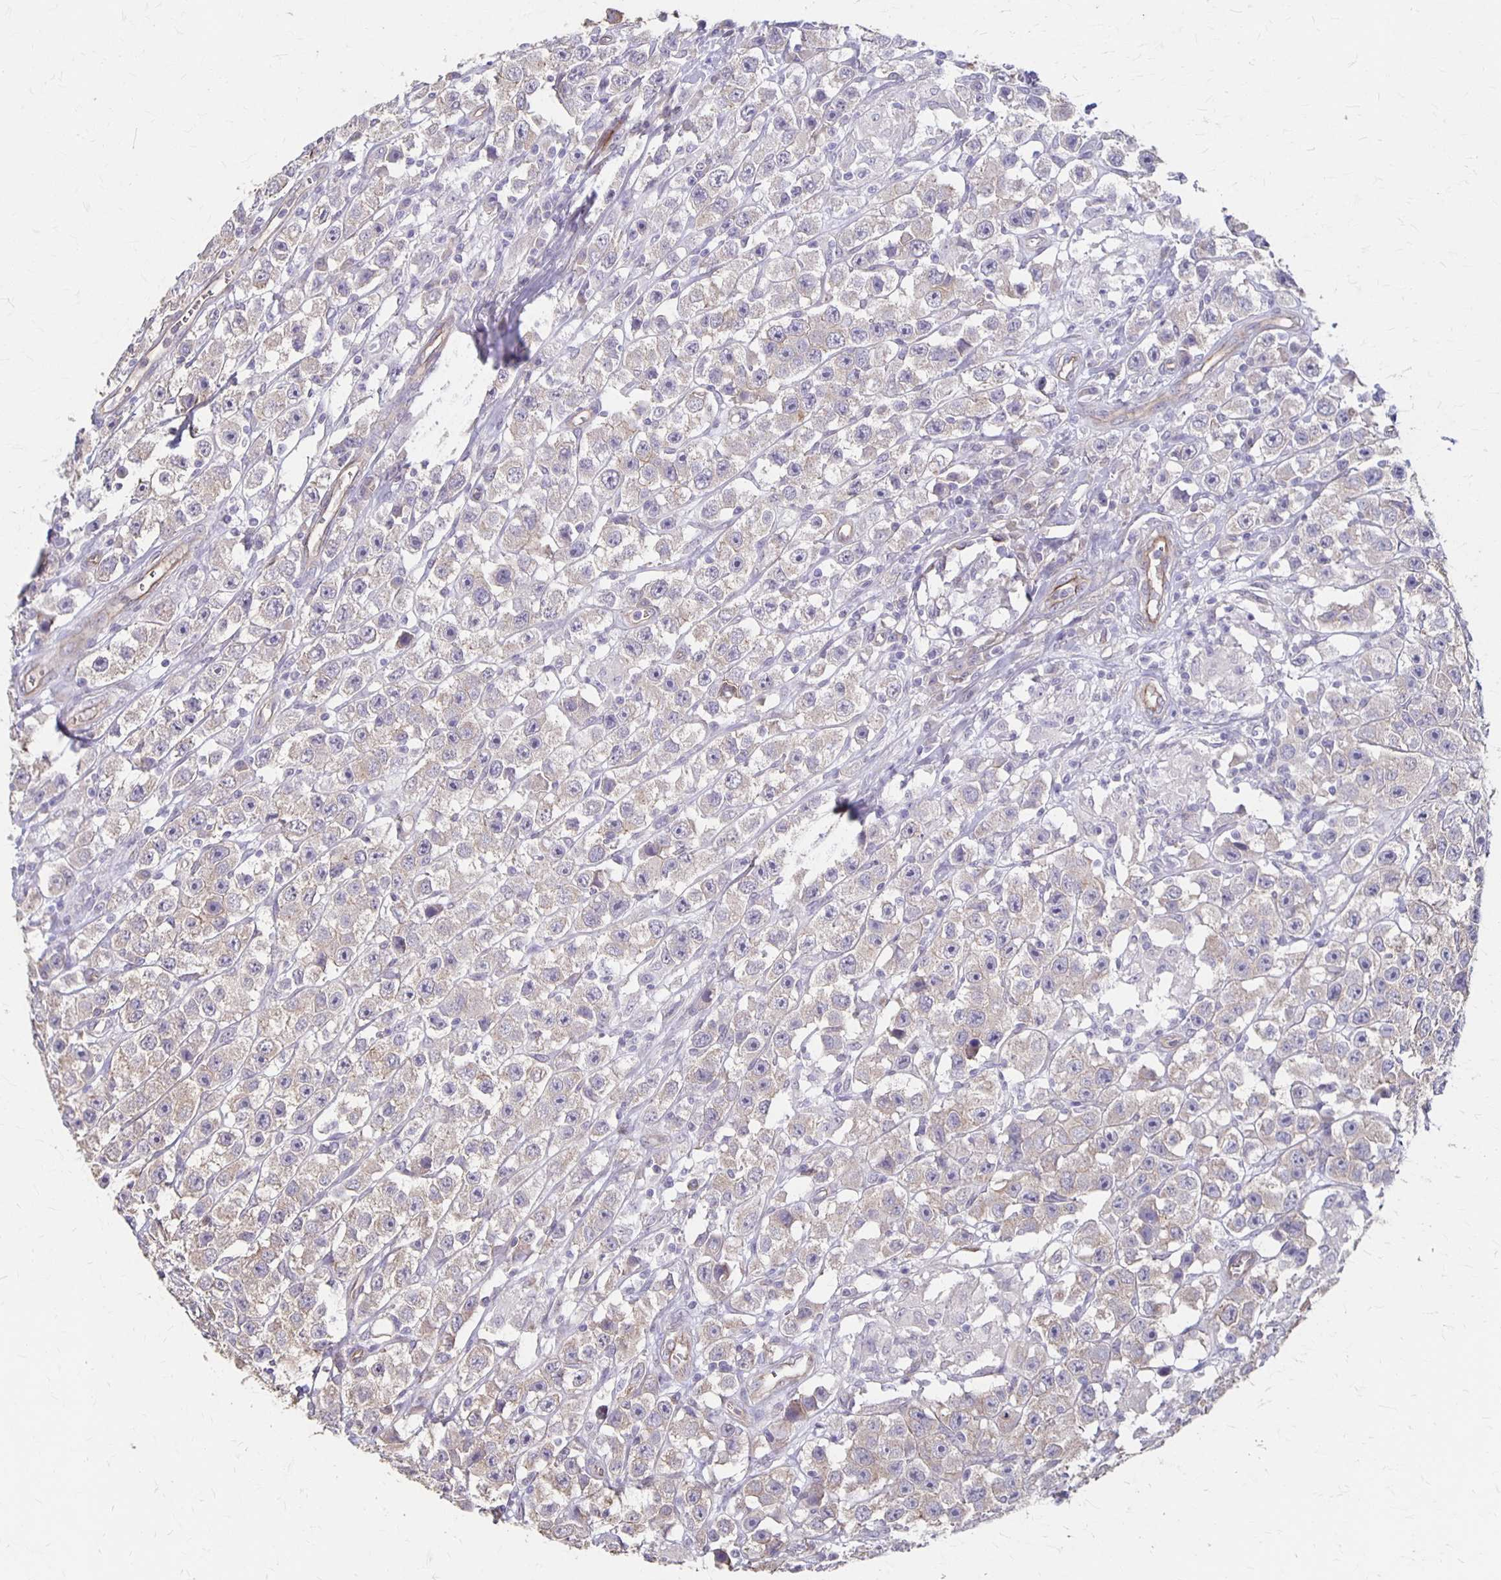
{"staining": {"intensity": "weak", "quantity": "25%-75%", "location": "cytoplasmic/membranous"}, "tissue": "testis cancer", "cell_type": "Tumor cells", "image_type": "cancer", "snomed": [{"axis": "morphology", "description": "Seminoma, NOS"}, {"axis": "topography", "description": "Testis"}], "caption": "IHC micrograph of neoplastic tissue: human seminoma (testis) stained using immunohistochemistry (IHC) reveals low levels of weak protein expression localized specifically in the cytoplasmic/membranous of tumor cells, appearing as a cytoplasmic/membranous brown color.", "gene": "PPP1R3E", "patient": {"sex": "male", "age": 45}}